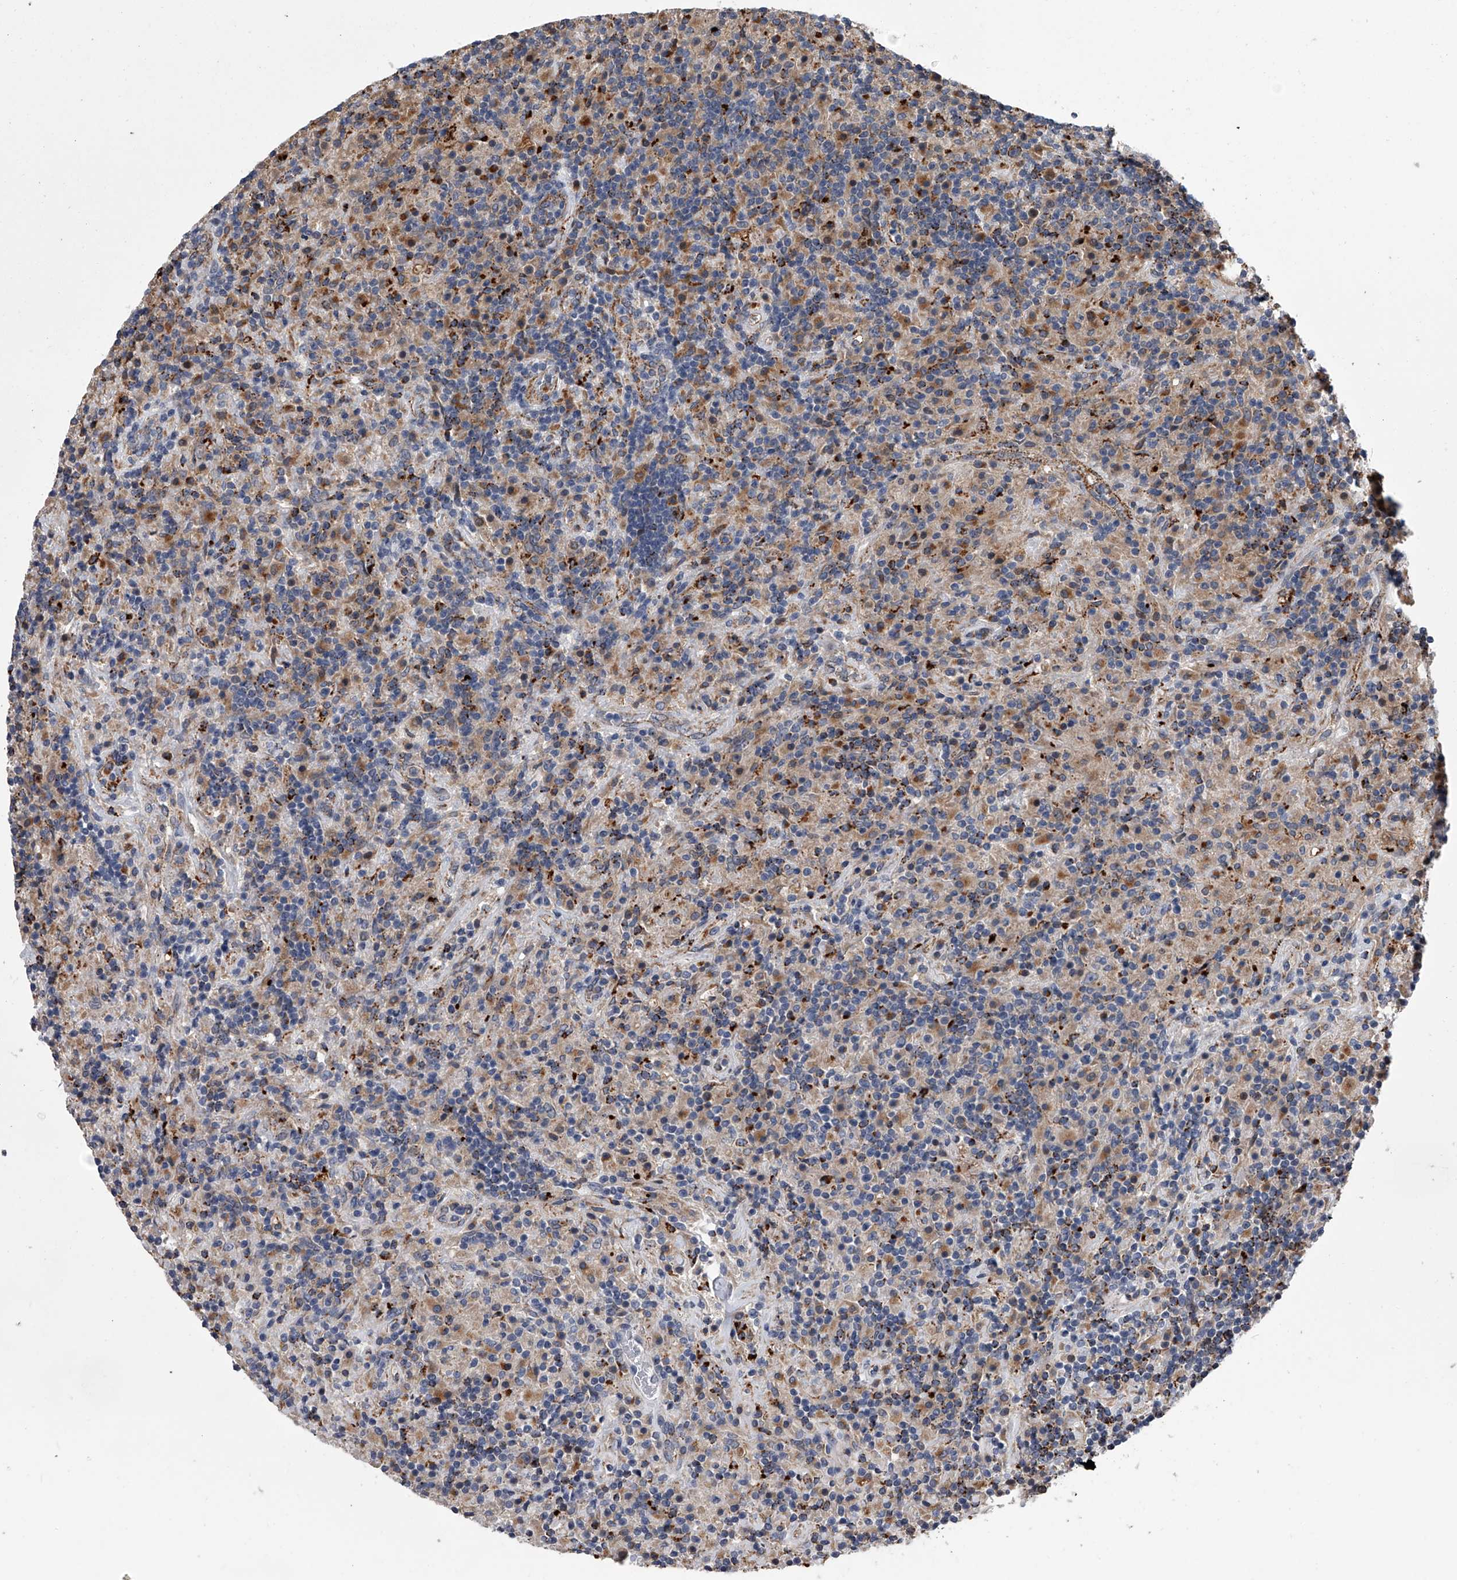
{"staining": {"intensity": "moderate", "quantity": "<25%", "location": "cytoplasmic/membranous"}, "tissue": "lymphoma", "cell_type": "Tumor cells", "image_type": "cancer", "snomed": [{"axis": "morphology", "description": "Hodgkin's disease, NOS"}, {"axis": "topography", "description": "Lymph node"}], "caption": "This photomicrograph shows IHC staining of human lymphoma, with low moderate cytoplasmic/membranous expression in approximately <25% of tumor cells.", "gene": "TRIM8", "patient": {"sex": "male", "age": 70}}